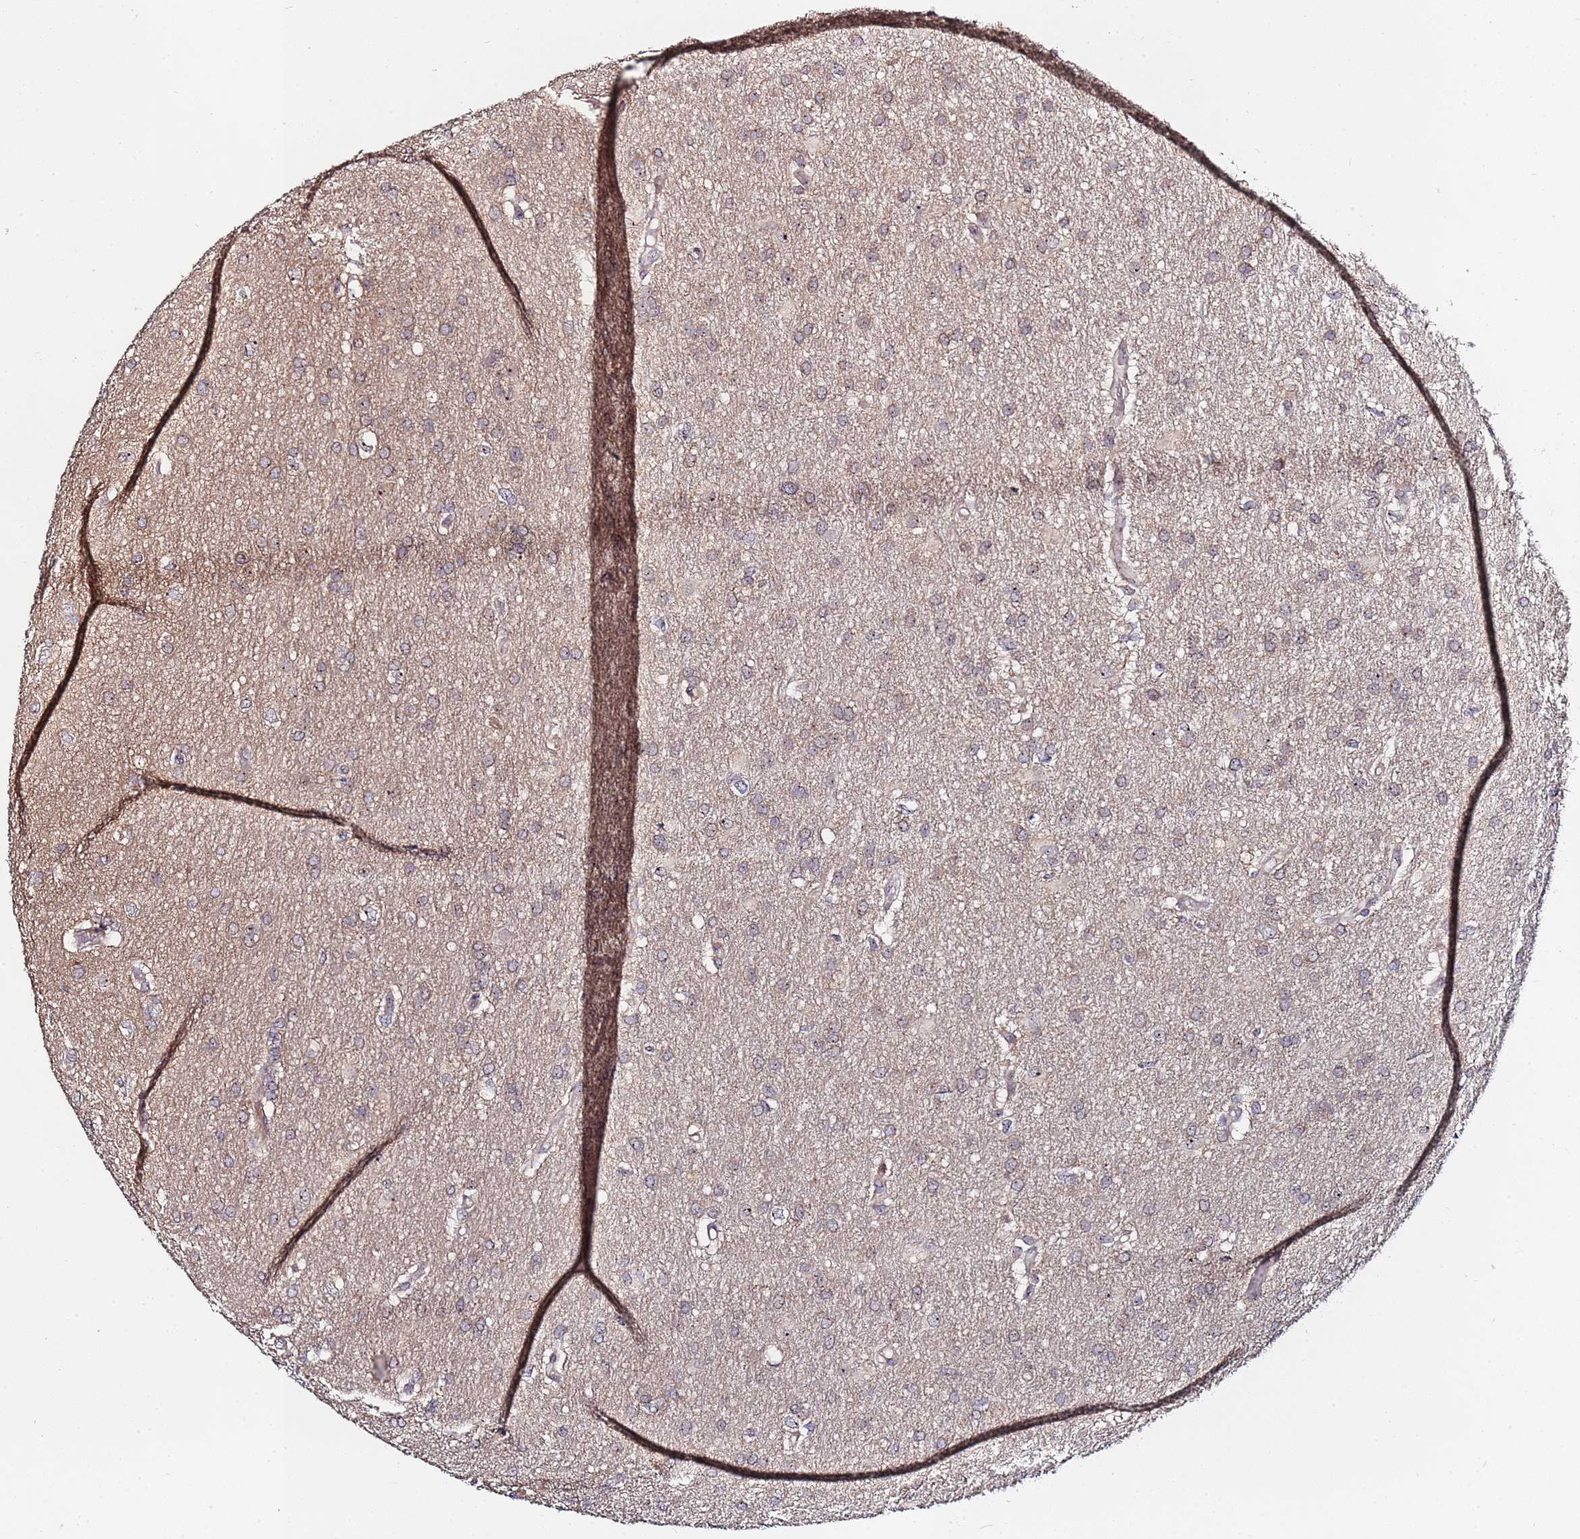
{"staining": {"intensity": "negative", "quantity": "none", "location": "none"}, "tissue": "glioma", "cell_type": "Tumor cells", "image_type": "cancer", "snomed": [{"axis": "morphology", "description": "Glioma, malignant, High grade"}, {"axis": "topography", "description": "Brain"}], "caption": "Histopathology image shows no significant protein expression in tumor cells of malignant glioma (high-grade).", "gene": "KRI1", "patient": {"sex": "male", "age": 77}}